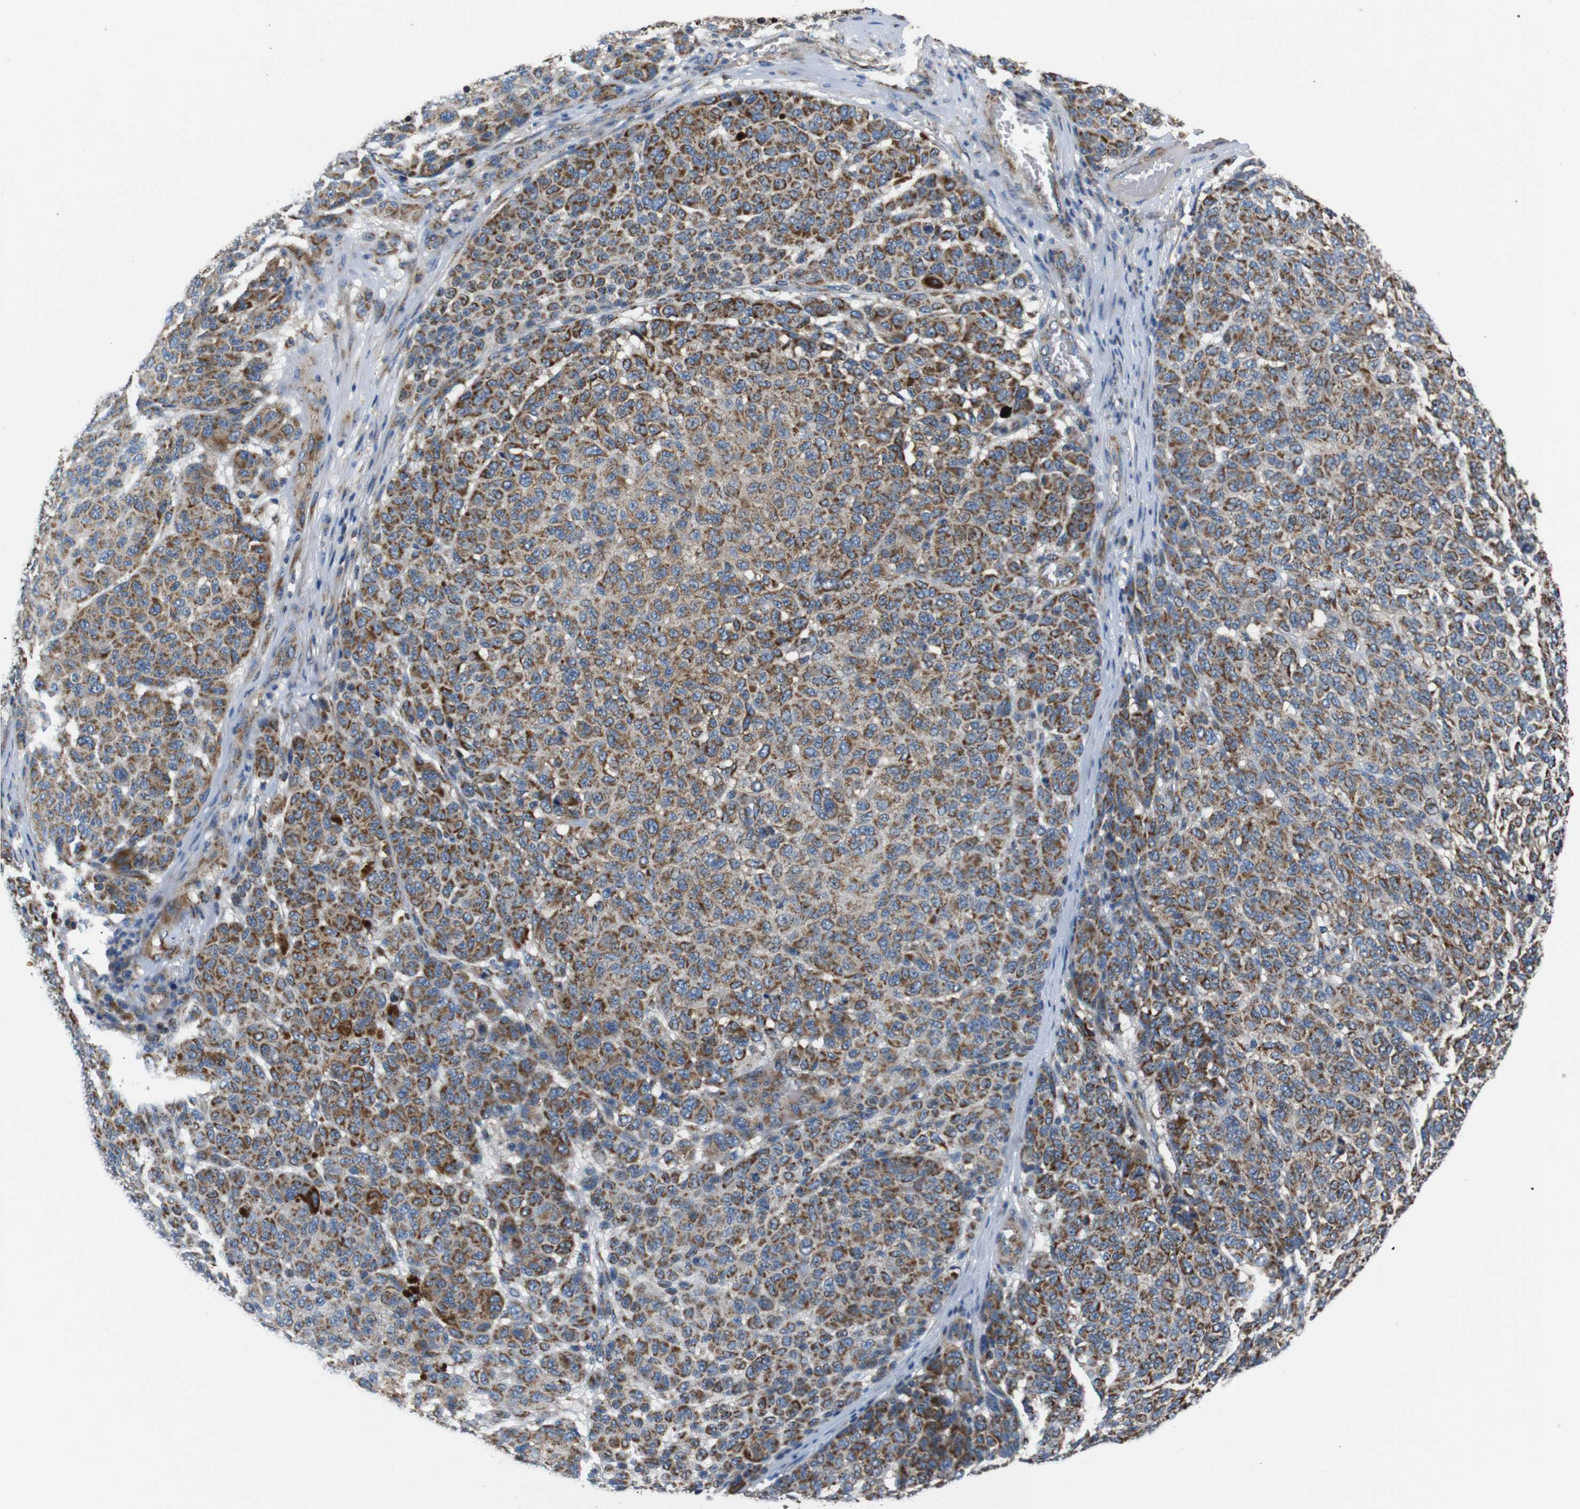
{"staining": {"intensity": "moderate", "quantity": ">75%", "location": "cytoplasmic/membranous"}, "tissue": "melanoma", "cell_type": "Tumor cells", "image_type": "cancer", "snomed": [{"axis": "morphology", "description": "Malignant melanoma, NOS"}, {"axis": "topography", "description": "Skin"}], "caption": "The photomicrograph reveals a brown stain indicating the presence of a protein in the cytoplasmic/membranous of tumor cells in melanoma.", "gene": "NETO2", "patient": {"sex": "male", "age": 59}}